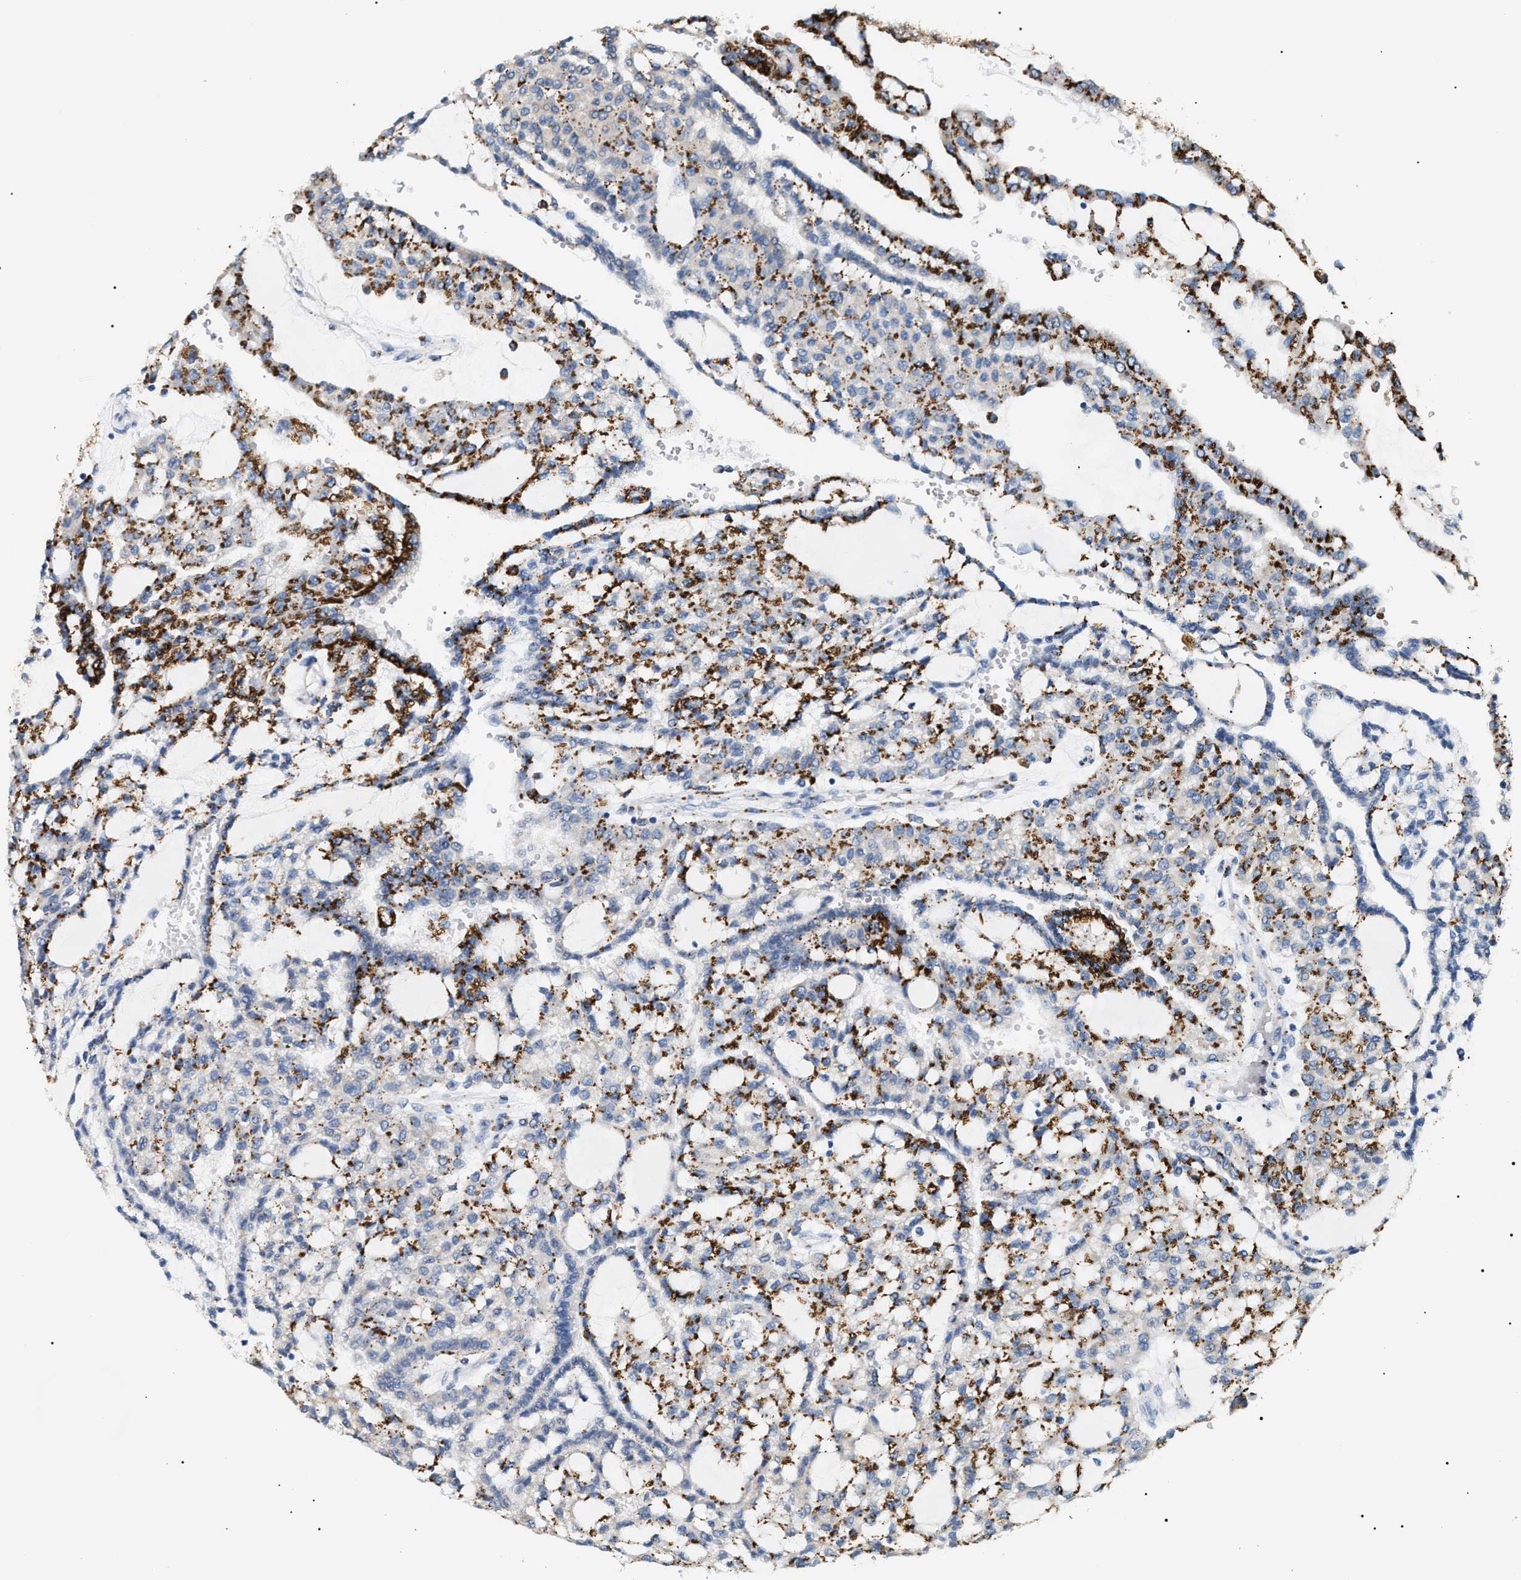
{"staining": {"intensity": "strong", "quantity": "25%-75%", "location": "cytoplasmic/membranous"}, "tissue": "renal cancer", "cell_type": "Tumor cells", "image_type": "cancer", "snomed": [{"axis": "morphology", "description": "Adenocarcinoma, NOS"}, {"axis": "topography", "description": "Kidney"}], "caption": "IHC staining of adenocarcinoma (renal), which exhibits high levels of strong cytoplasmic/membranous positivity in approximately 25%-75% of tumor cells indicating strong cytoplasmic/membranous protein staining. The staining was performed using DAB (brown) for protein detection and nuclei were counterstained in hematoxylin (blue).", "gene": "HSD17B11", "patient": {"sex": "male", "age": 63}}